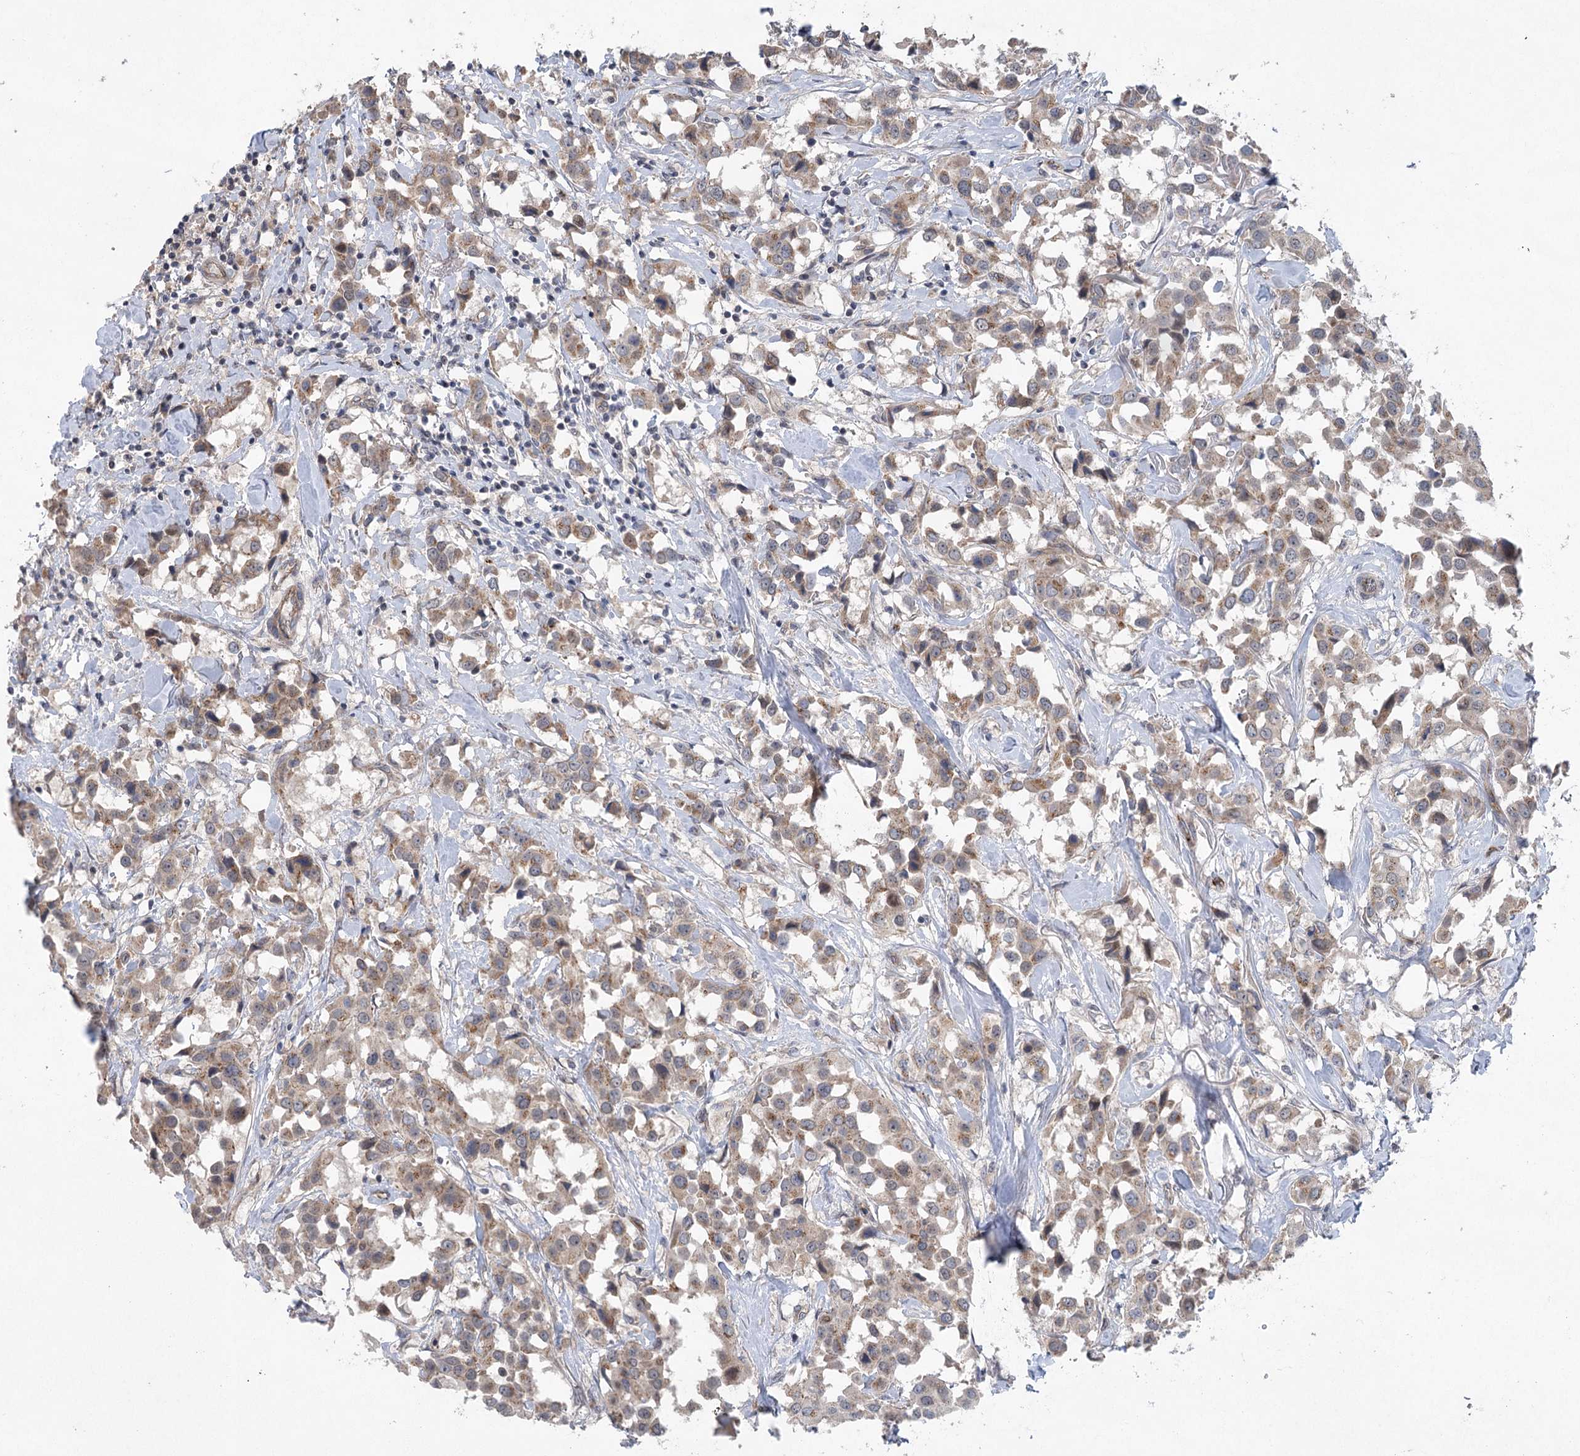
{"staining": {"intensity": "weak", "quantity": ">75%", "location": "cytoplasmic/membranous"}, "tissue": "breast cancer", "cell_type": "Tumor cells", "image_type": "cancer", "snomed": [{"axis": "morphology", "description": "Duct carcinoma"}, {"axis": "topography", "description": "Breast"}], "caption": "DAB immunohistochemical staining of human breast invasive ductal carcinoma demonstrates weak cytoplasmic/membranous protein staining in approximately >75% of tumor cells.", "gene": "METTL24", "patient": {"sex": "female", "age": 80}}